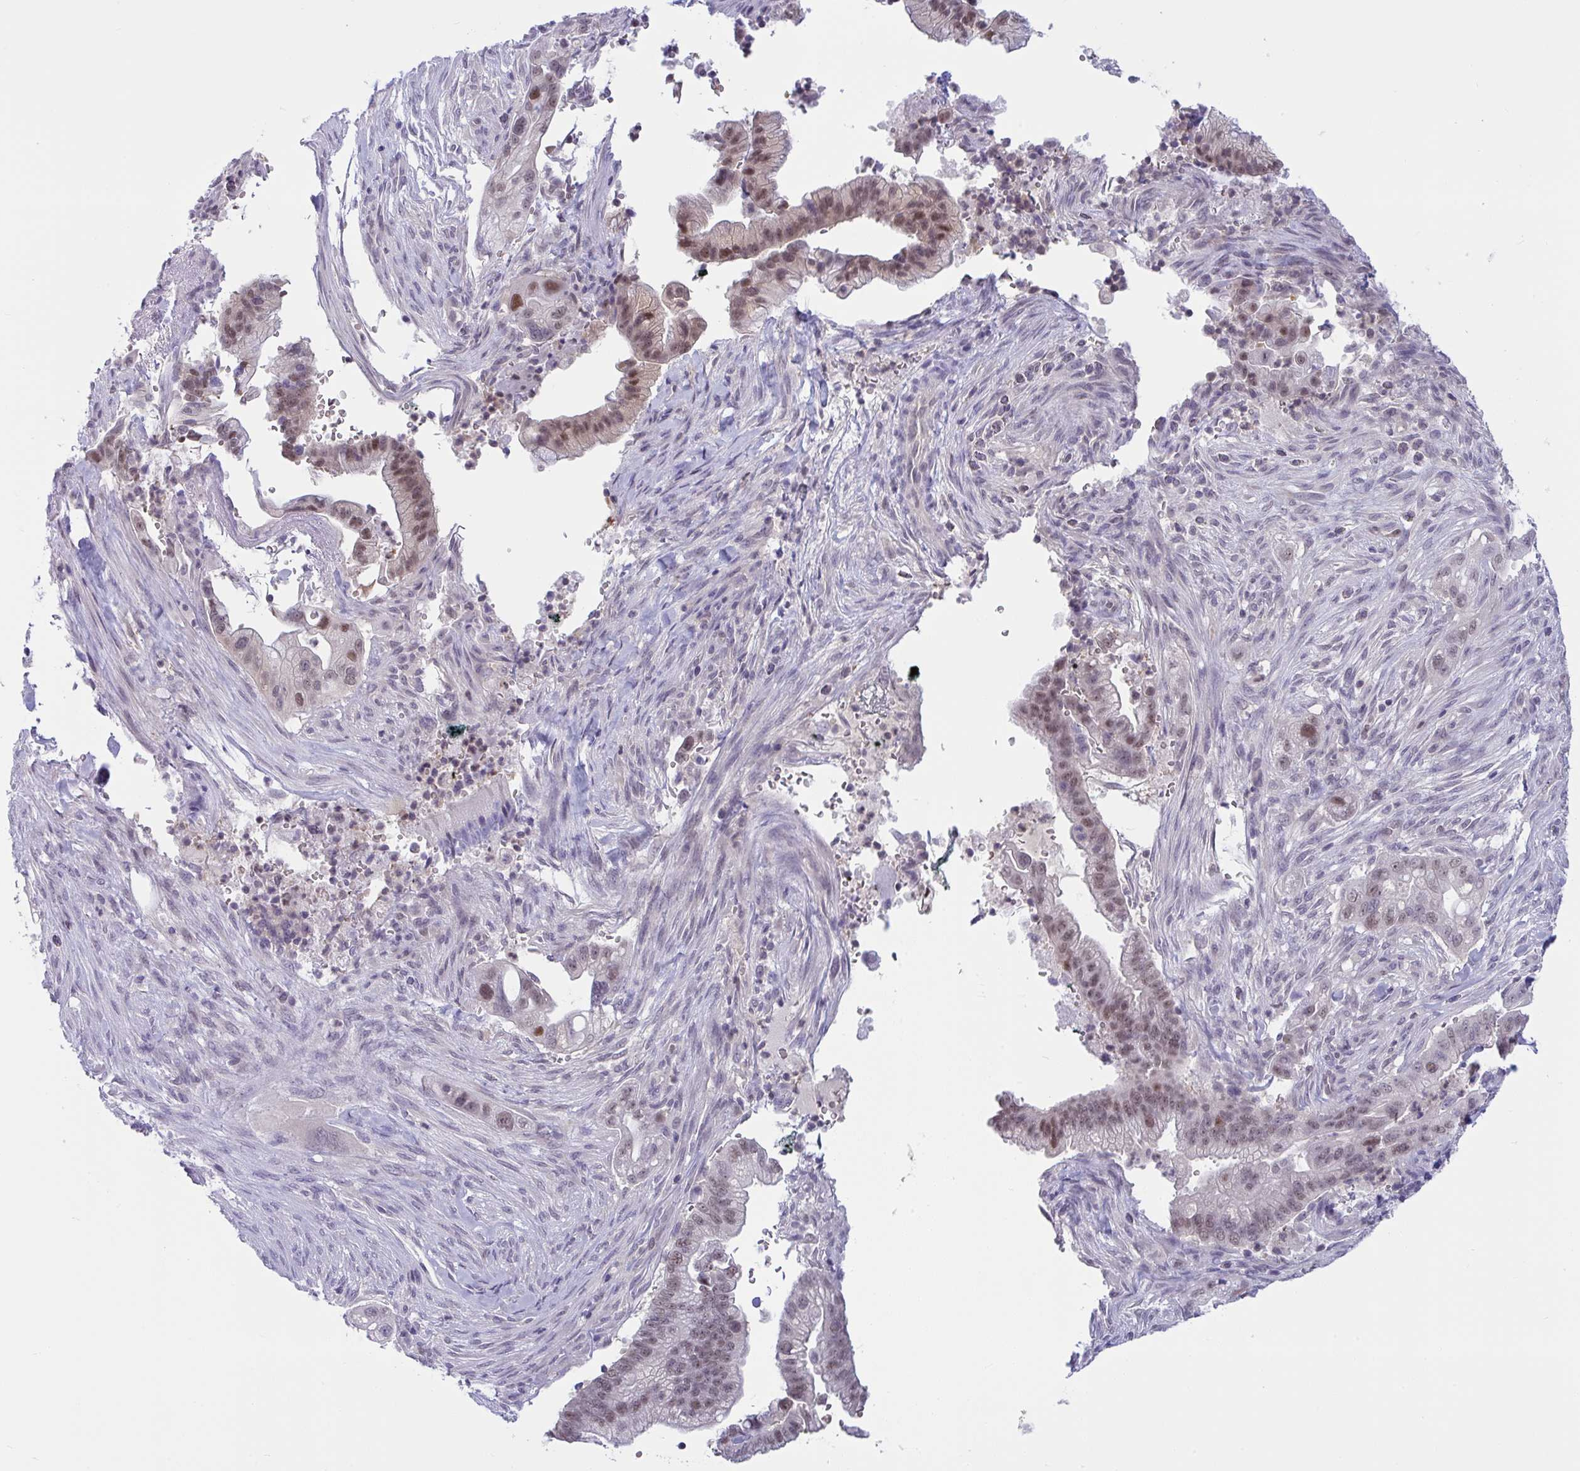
{"staining": {"intensity": "moderate", "quantity": "25%-75%", "location": "nuclear"}, "tissue": "pancreatic cancer", "cell_type": "Tumor cells", "image_type": "cancer", "snomed": [{"axis": "morphology", "description": "Adenocarcinoma, NOS"}, {"axis": "topography", "description": "Pancreas"}], "caption": "Immunohistochemical staining of pancreatic adenocarcinoma reveals medium levels of moderate nuclear protein staining in approximately 25%-75% of tumor cells. Immunohistochemistry stains the protein in brown and the nuclei are stained blue.", "gene": "TSN", "patient": {"sex": "male", "age": 44}}